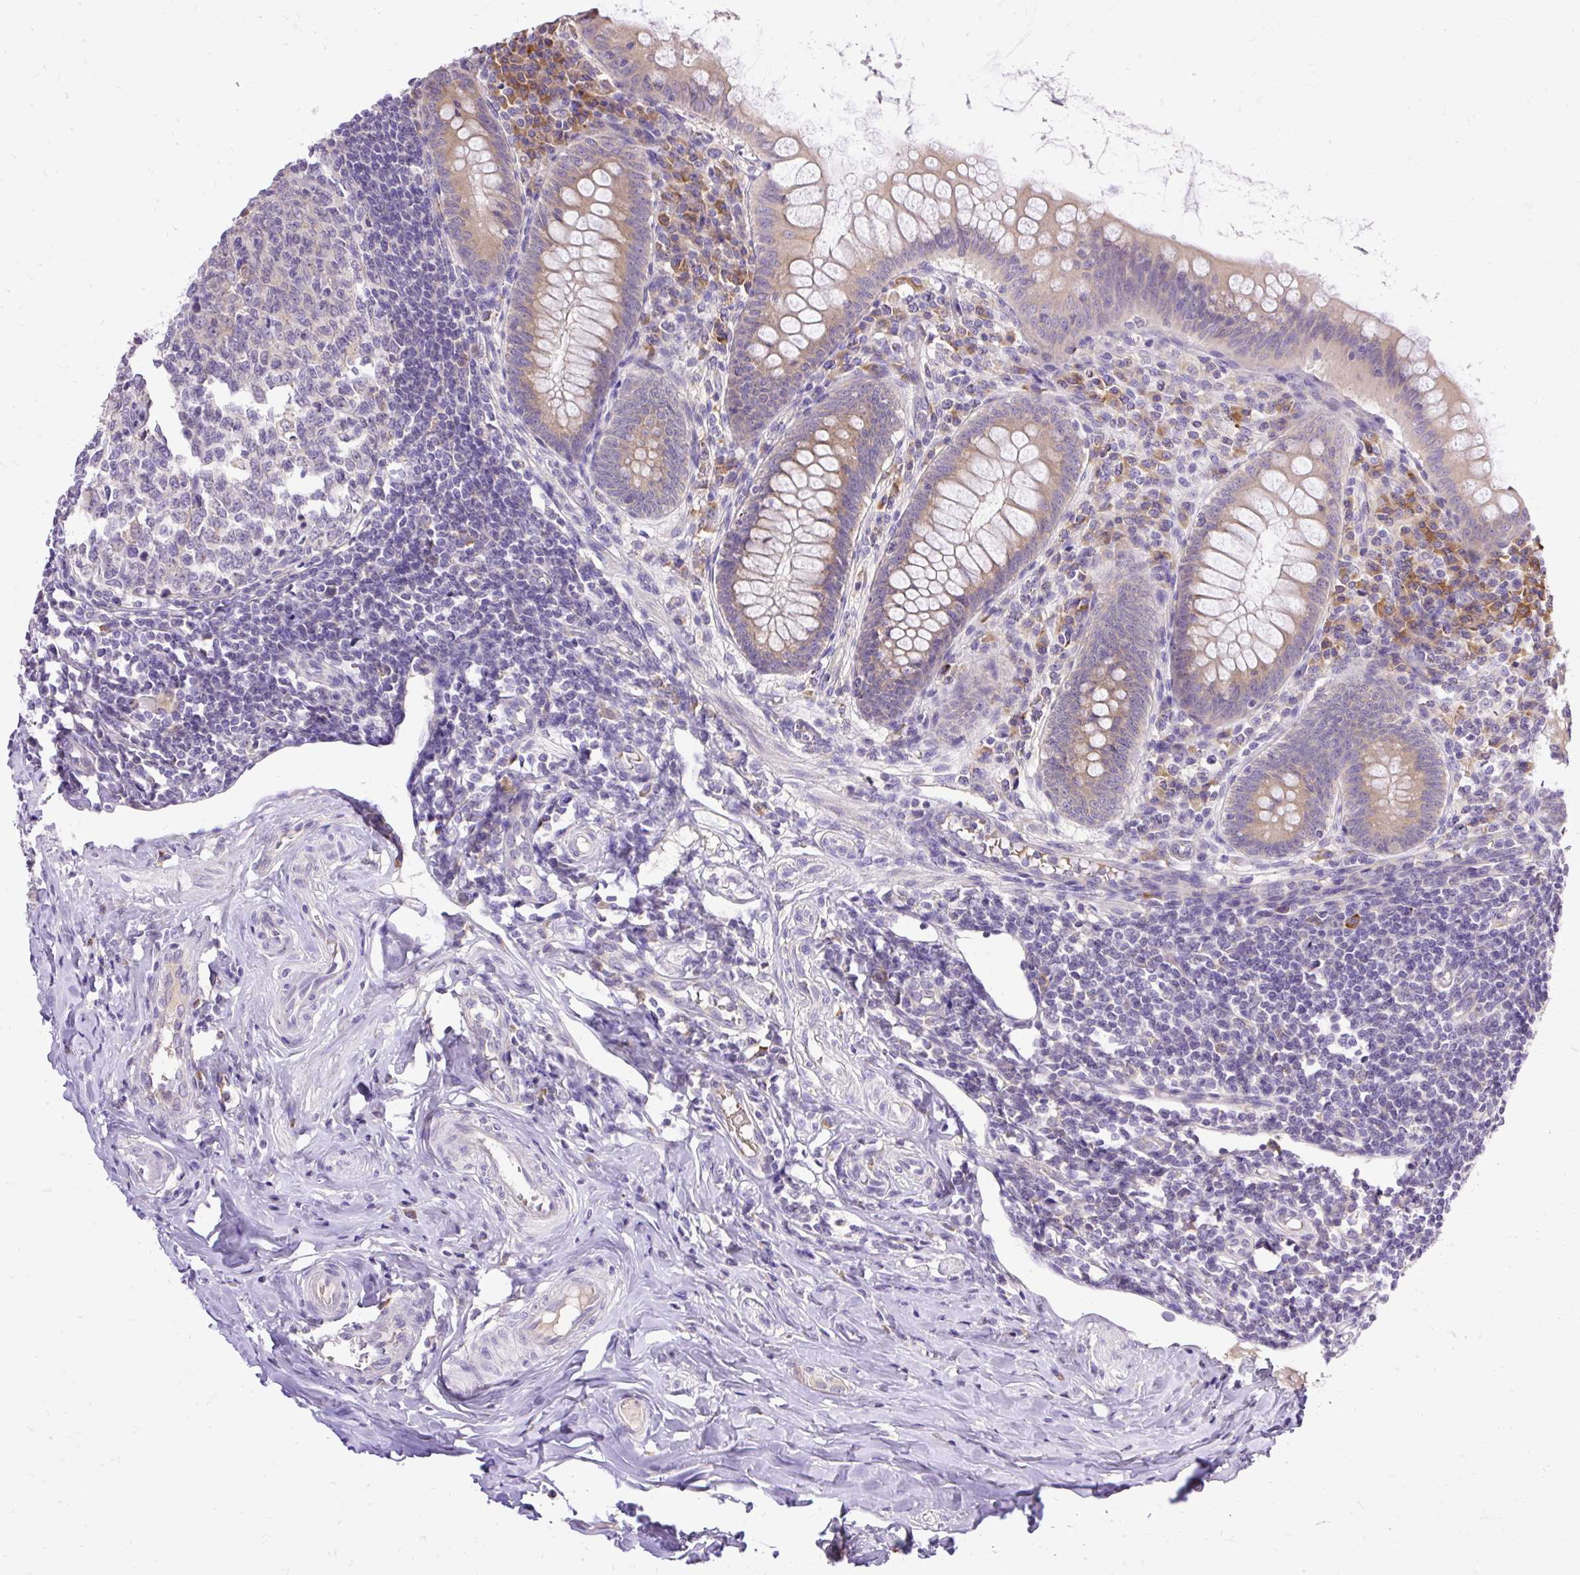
{"staining": {"intensity": "moderate", "quantity": ">75%", "location": "cytoplasmic/membranous"}, "tissue": "appendix", "cell_type": "Glandular cells", "image_type": "normal", "snomed": [{"axis": "morphology", "description": "Normal tissue, NOS"}, {"axis": "topography", "description": "Appendix"}], "caption": "The micrograph reveals immunohistochemical staining of unremarkable appendix. There is moderate cytoplasmic/membranous staining is identified in approximately >75% of glandular cells.", "gene": "SEC63", "patient": {"sex": "female", "age": 33}}